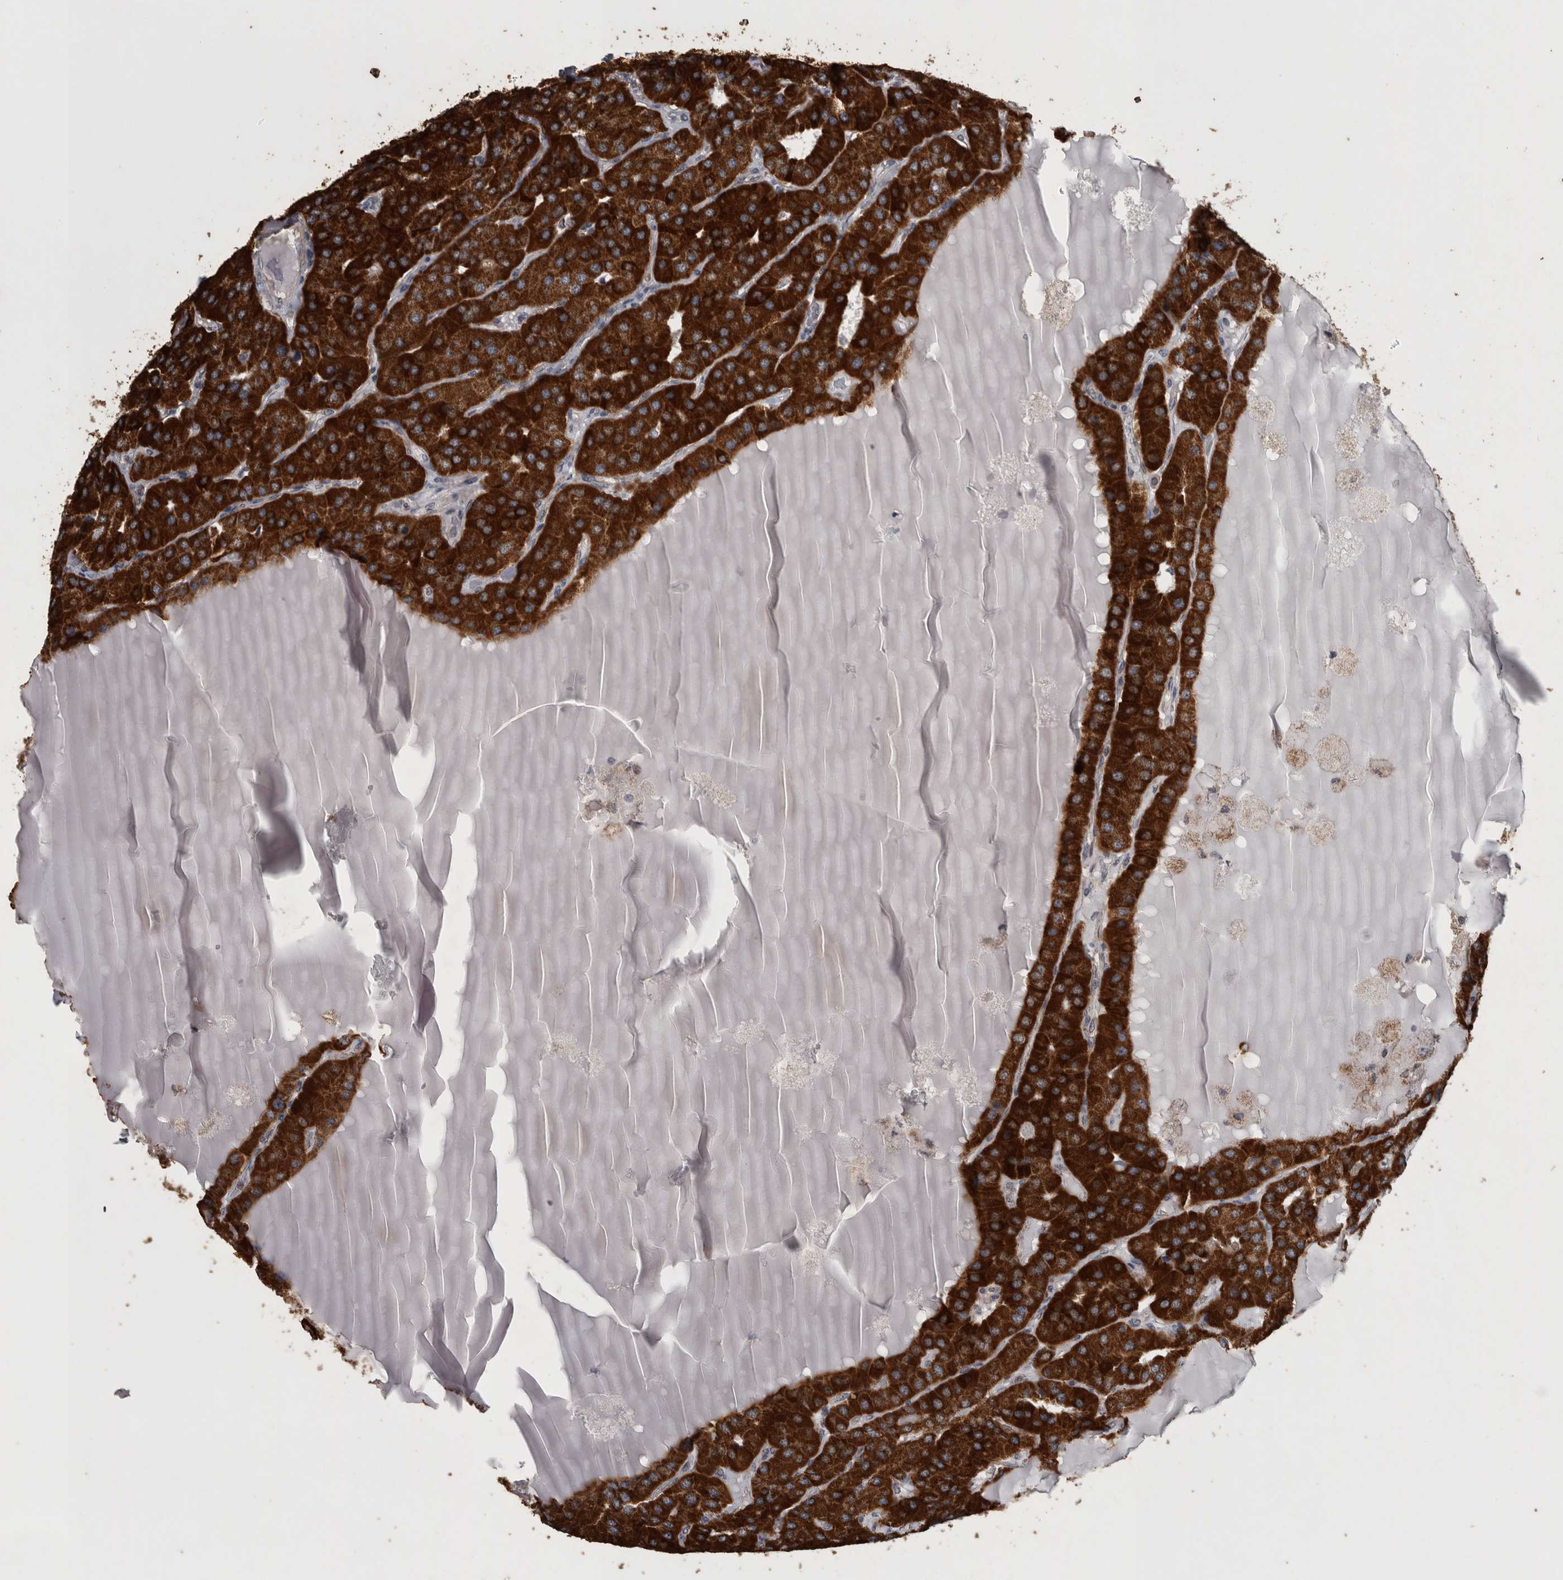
{"staining": {"intensity": "strong", "quantity": ">75%", "location": "cytoplasmic/membranous"}, "tissue": "parathyroid gland", "cell_type": "Glandular cells", "image_type": "normal", "snomed": [{"axis": "morphology", "description": "Normal tissue, NOS"}, {"axis": "morphology", "description": "Adenoma, NOS"}, {"axis": "topography", "description": "Parathyroid gland"}], "caption": "The immunohistochemical stain shows strong cytoplasmic/membranous staining in glandular cells of benign parathyroid gland. (DAB (3,3'-diaminobenzidine) = brown stain, brightfield microscopy at high magnification).", "gene": "ACADM", "patient": {"sex": "female", "age": 86}}